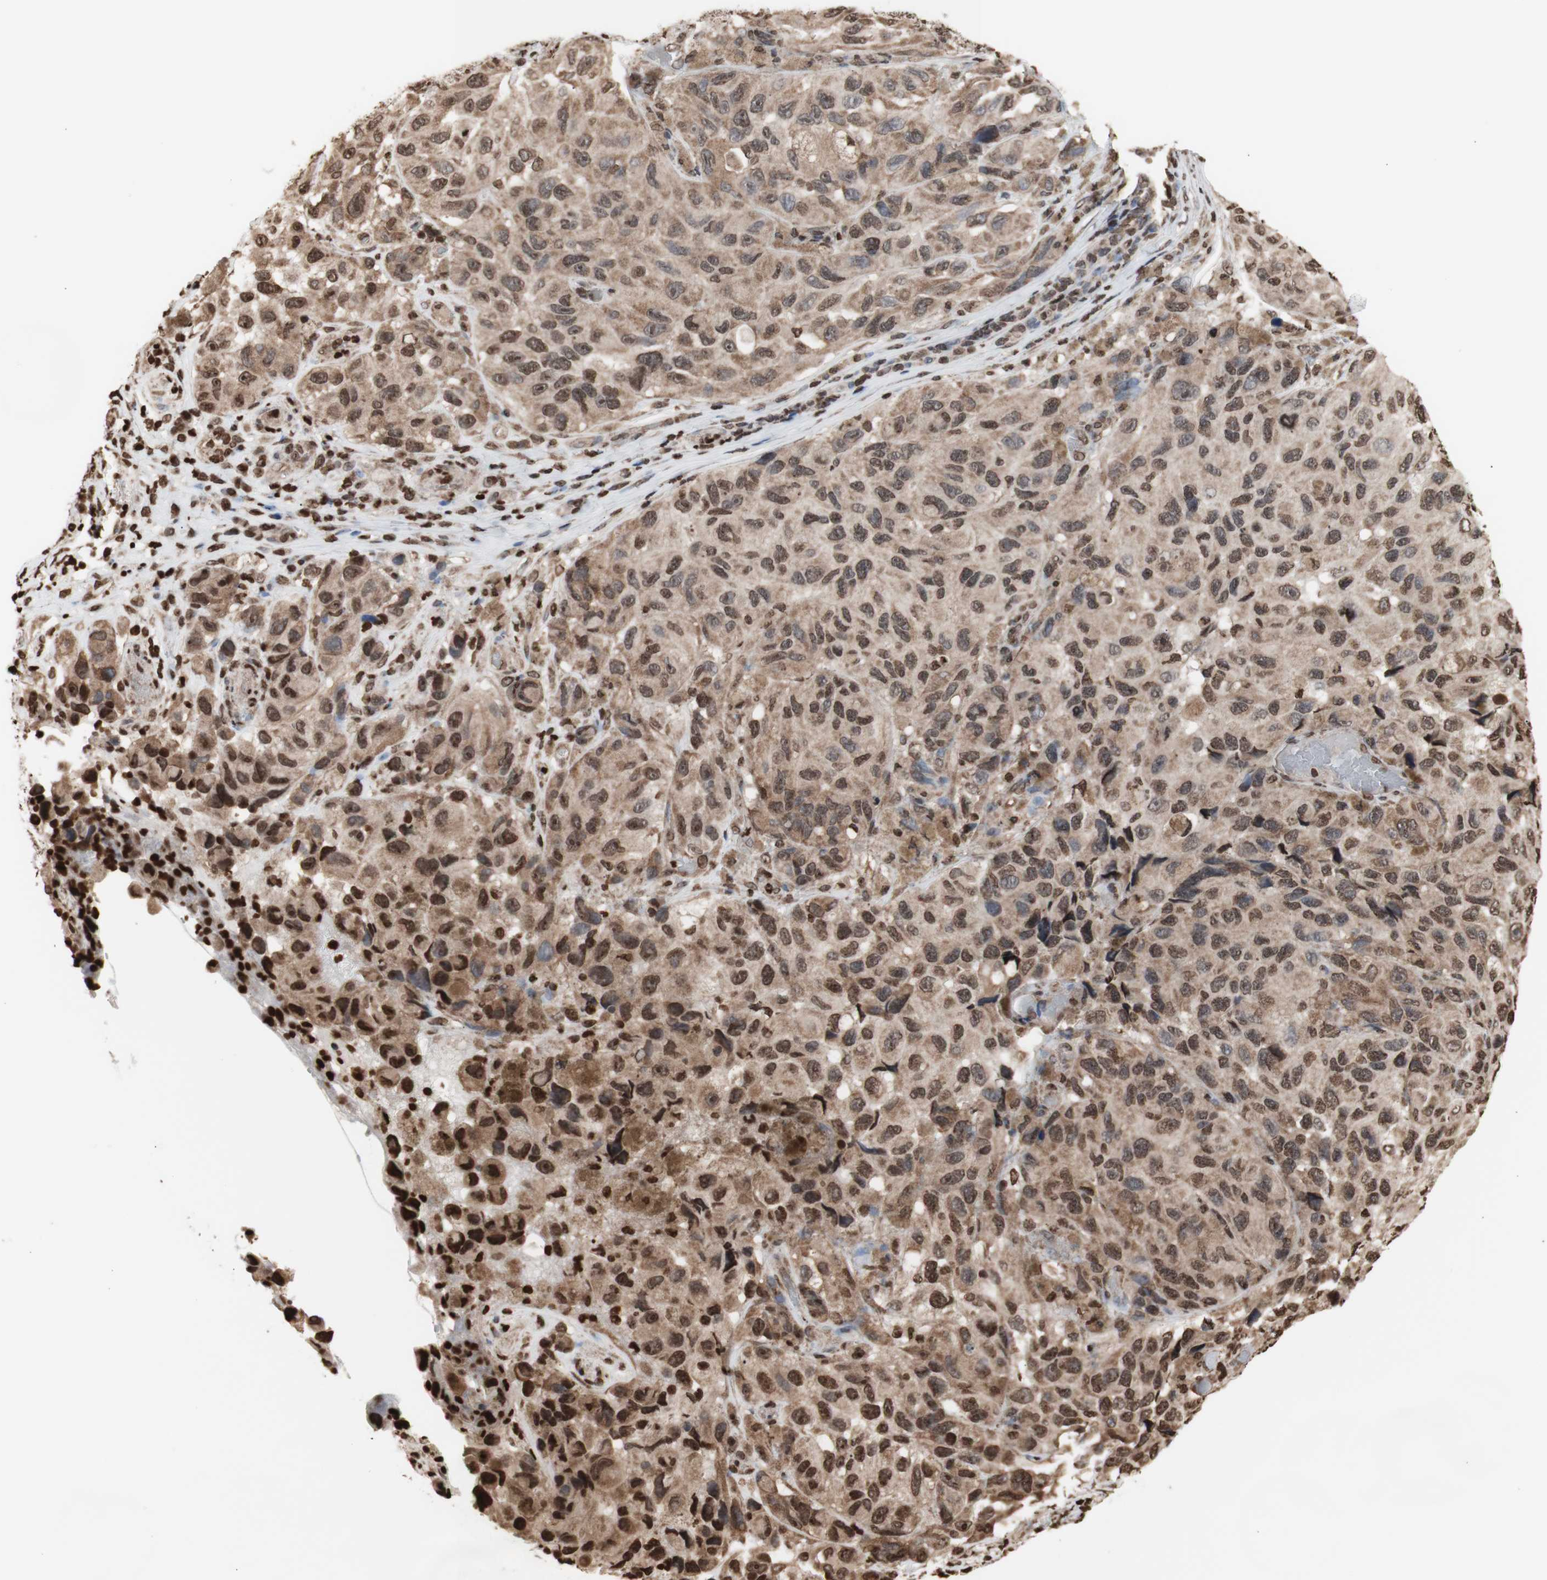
{"staining": {"intensity": "moderate", "quantity": ">75%", "location": "cytoplasmic/membranous,nuclear"}, "tissue": "melanoma", "cell_type": "Tumor cells", "image_type": "cancer", "snomed": [{"axis": "morphology", "description": "Malignant melanoma, NOS"}, {"axis": "topography", "description": "Skin"}], "caption": "Protein analysis of melanoma tissue displays moderate cytoplasmic/membranous and nuclear expression in about >75% of tumor cells.", "gene": "SNAI2", "patient": {"sex": "female", "age": 73}}